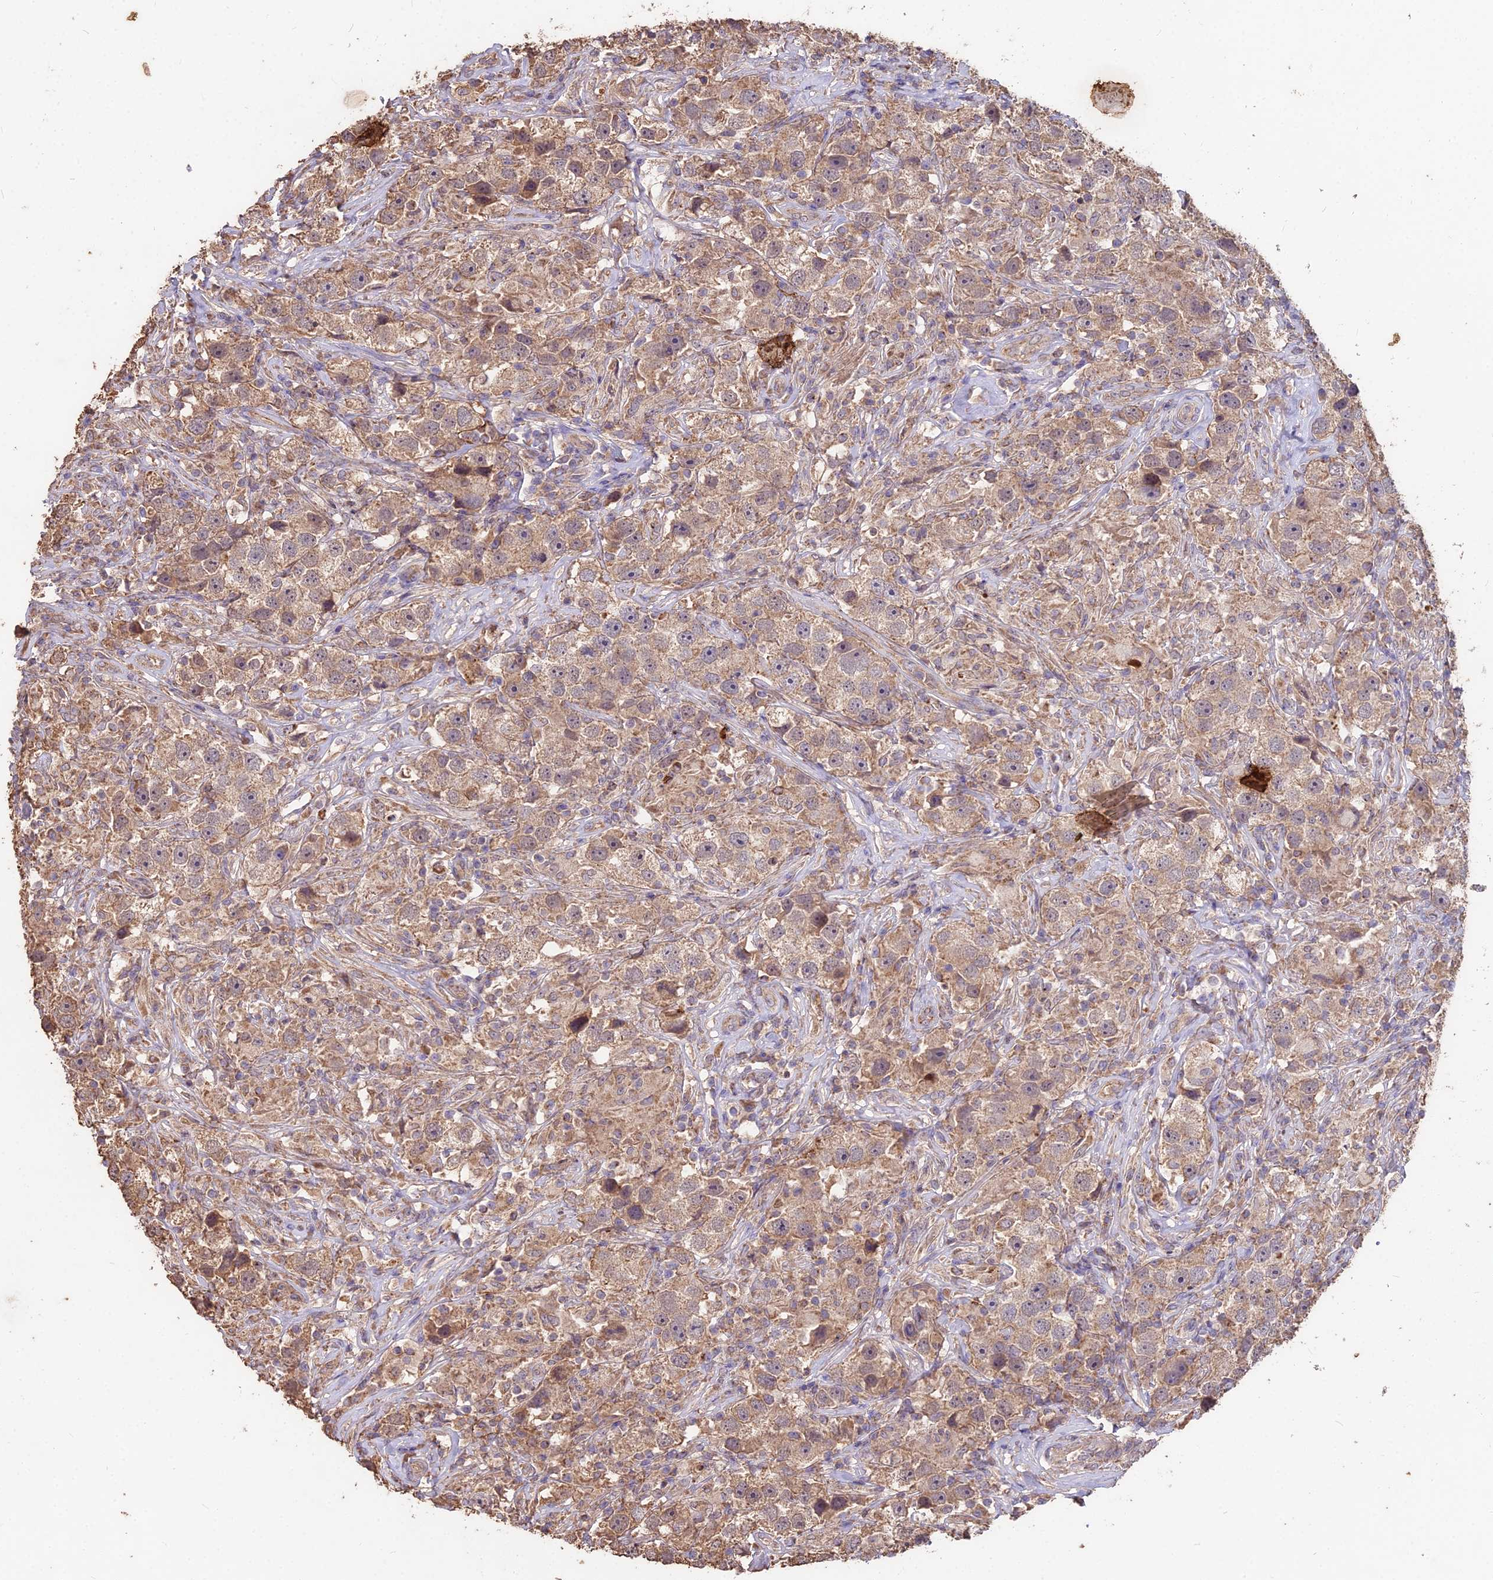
{"staining": {"intensity": "moderate", "quantity": ">75%", "location": "cytoplasmic/membranous"}, "tissue": "testis cancer", "cell_type": "Tumor cells", "image_type": "cancer", "snomed": [{"axis": "morphology", "description": "Seminoma, NOS"}, {"axis": "topography", "description": "Testis"}], "caption": "Immunohistochemical staining of testis seminoma shows medium levels of moderate cytoplasmic/membranous protein staining in about >75% of tumor cells.", "gene": "CEMIP2", "patient": {"sex": "male", "age": 49}}